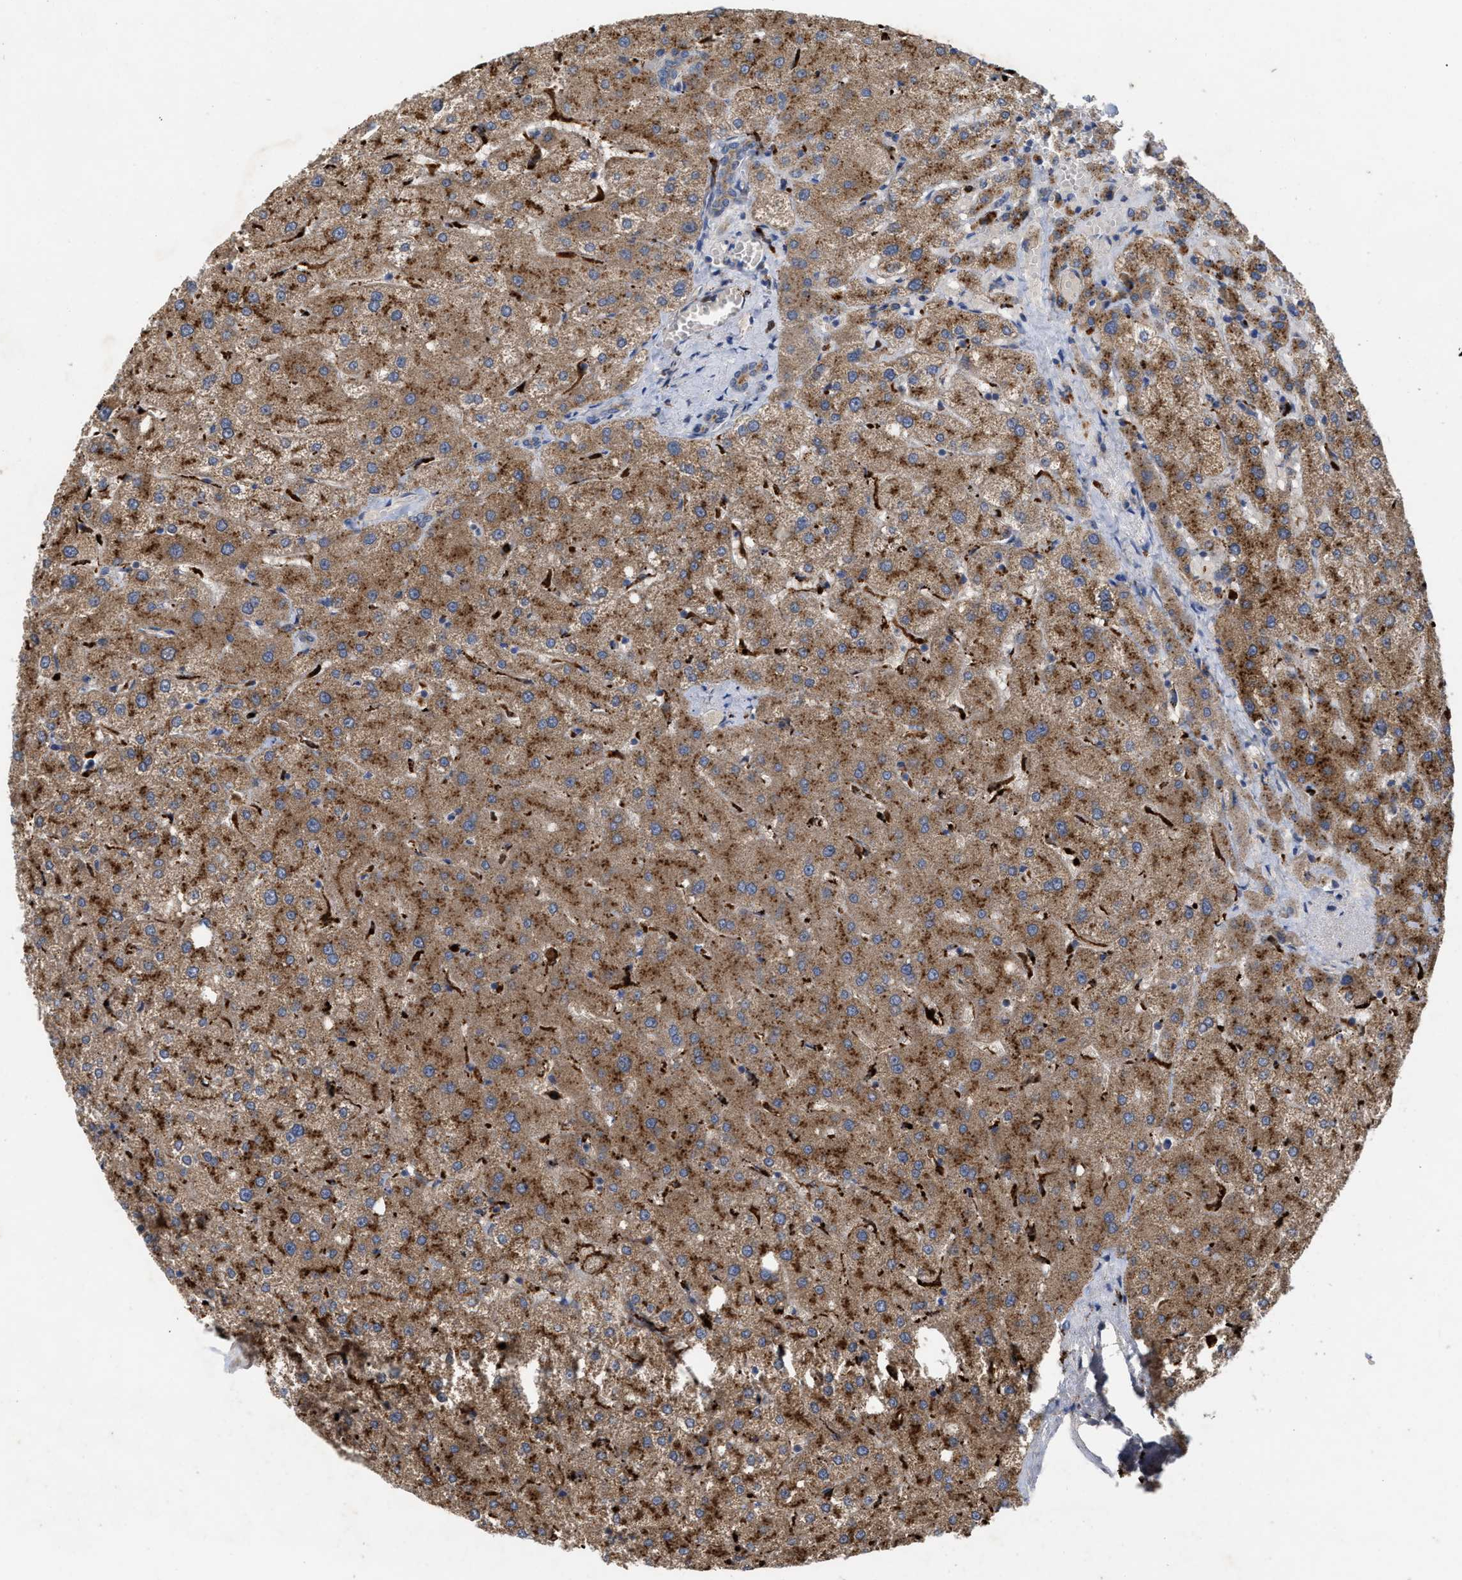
{"staining": {"intensity": "moderate", "quantity": "25%-75%", "location": "cytoplasmic/membranous"}, "tissue": "liver", "cell_type": "Cholangiocytes", "image_type": "normal", "snomed": [{"axis": "morphology", "description": "Normal tissue, NOS"}, {"axis": "topography", "description": "Liver"}], "caption": "The image demonstrates staining of normal liver, revealing moderate cytoplasmic/membranous protein expression (brown color) within cholangiocytes.", "gene": "VIP", "patient": {"sex": "male", "age": 73}}